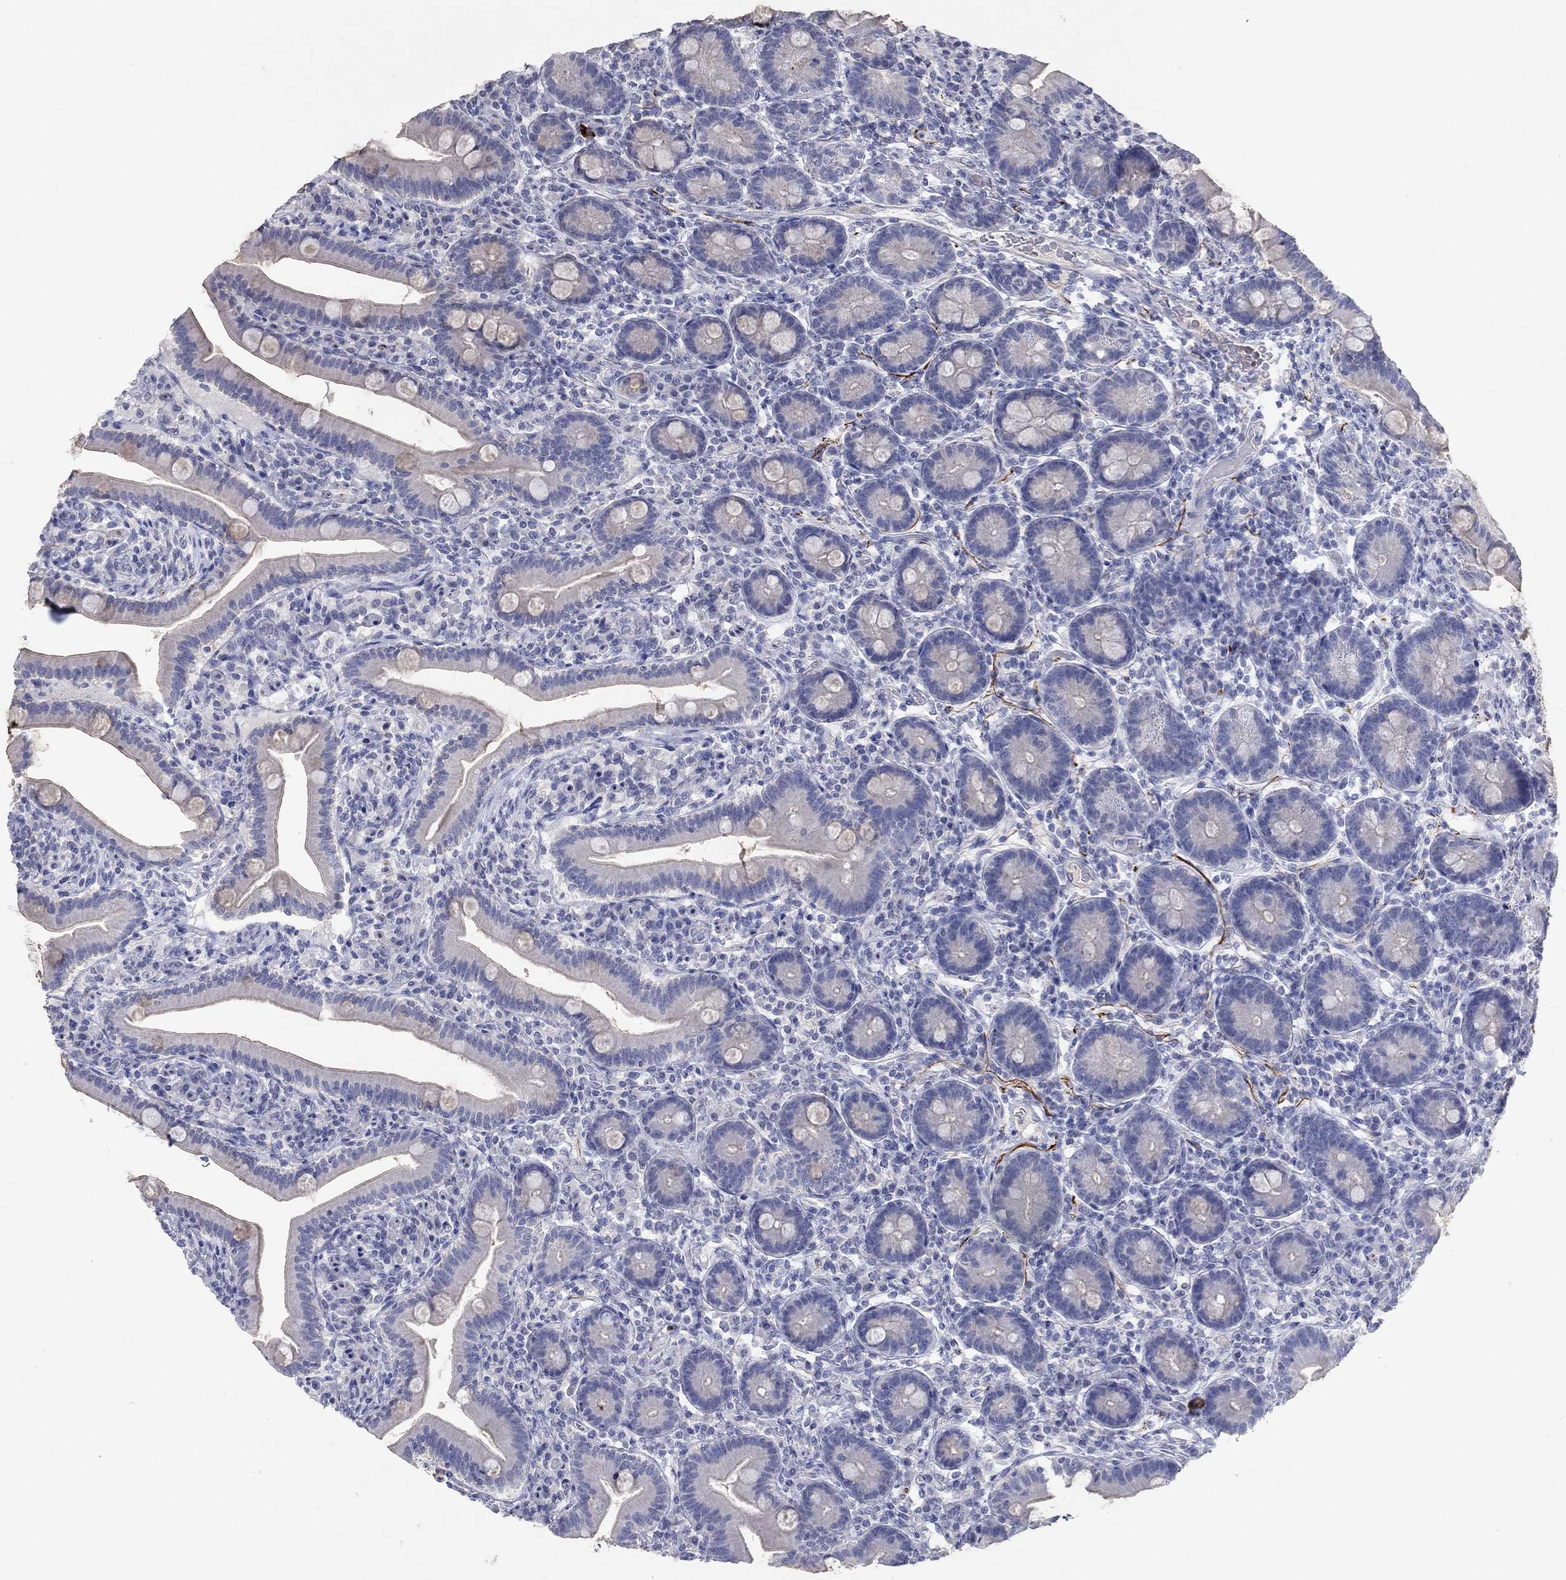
{"staining": {"intensity": "negative", "quantity": "none", "location": "none"}, "tissue": "small intestine", "cell_type": "Glandular cells", "image_type": "normal", "snomed": [{"axis": "morphology", "description": "Normal tissue, NOS"}, {"axis": "topography", "description": "Small intestine"}], "caption": "A micrograph of human small intestine is negative for staining in glandular cells. Nuclei are stained in blue.", "gene": "KRT40", "patient": {"sex": "male", "age": 66}}